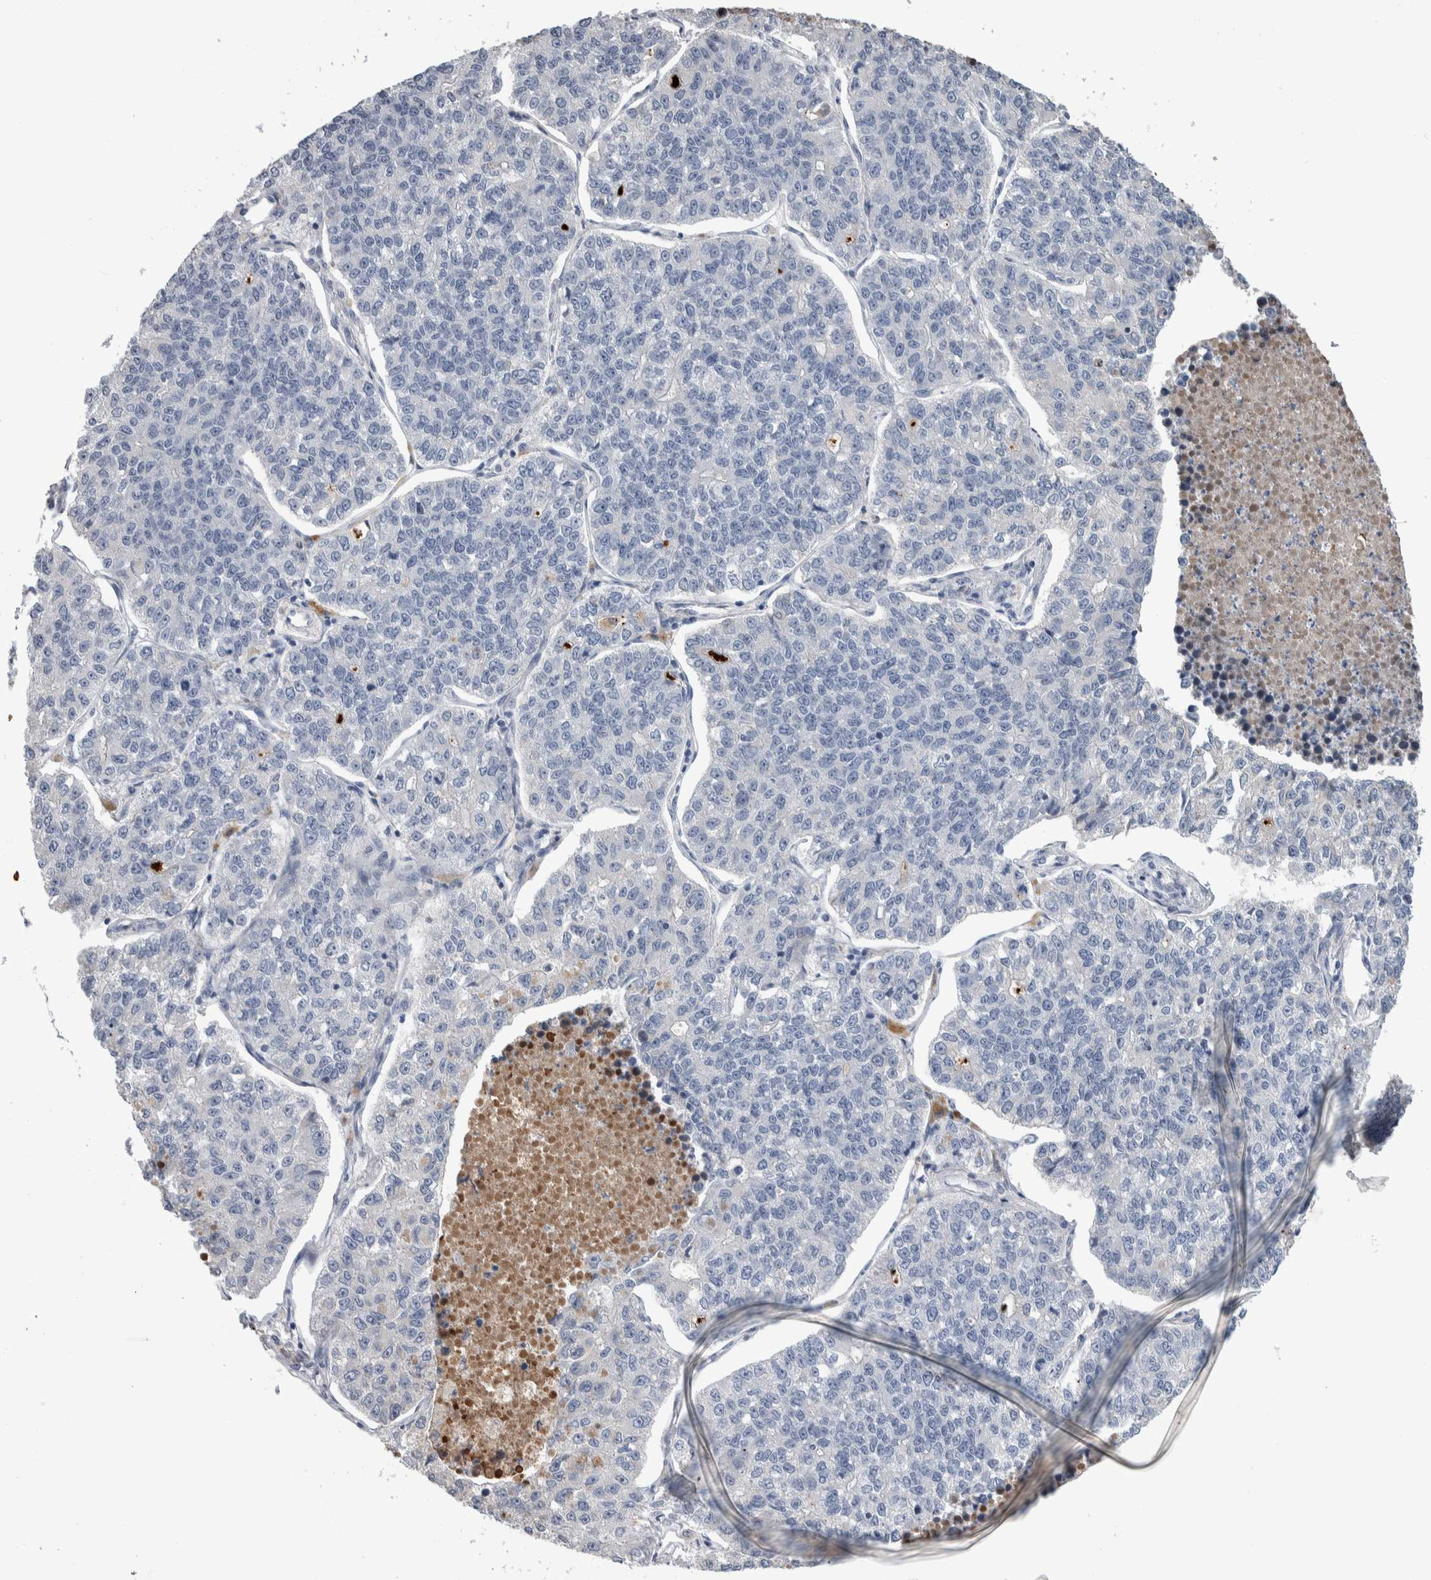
{"staining": {"intensity": "negative", "quantity": "none", "location": "none"}, "tissue": "lung cancer", "cell_type": "Tumor cells", "image_type": "cancer", "snomed": [{"axis": "morphology", "description": "Adenocarcinoma, NOS"}, {"axis": "topography", "description": "Lung"}], "caption": "This is a photomicrograph of IHC staining of lung cancer (adenocarcinoma), which shows no expression in tumor cells.", "gene": "TMEM102", "patient": {"sex": "male", "age": 49}}